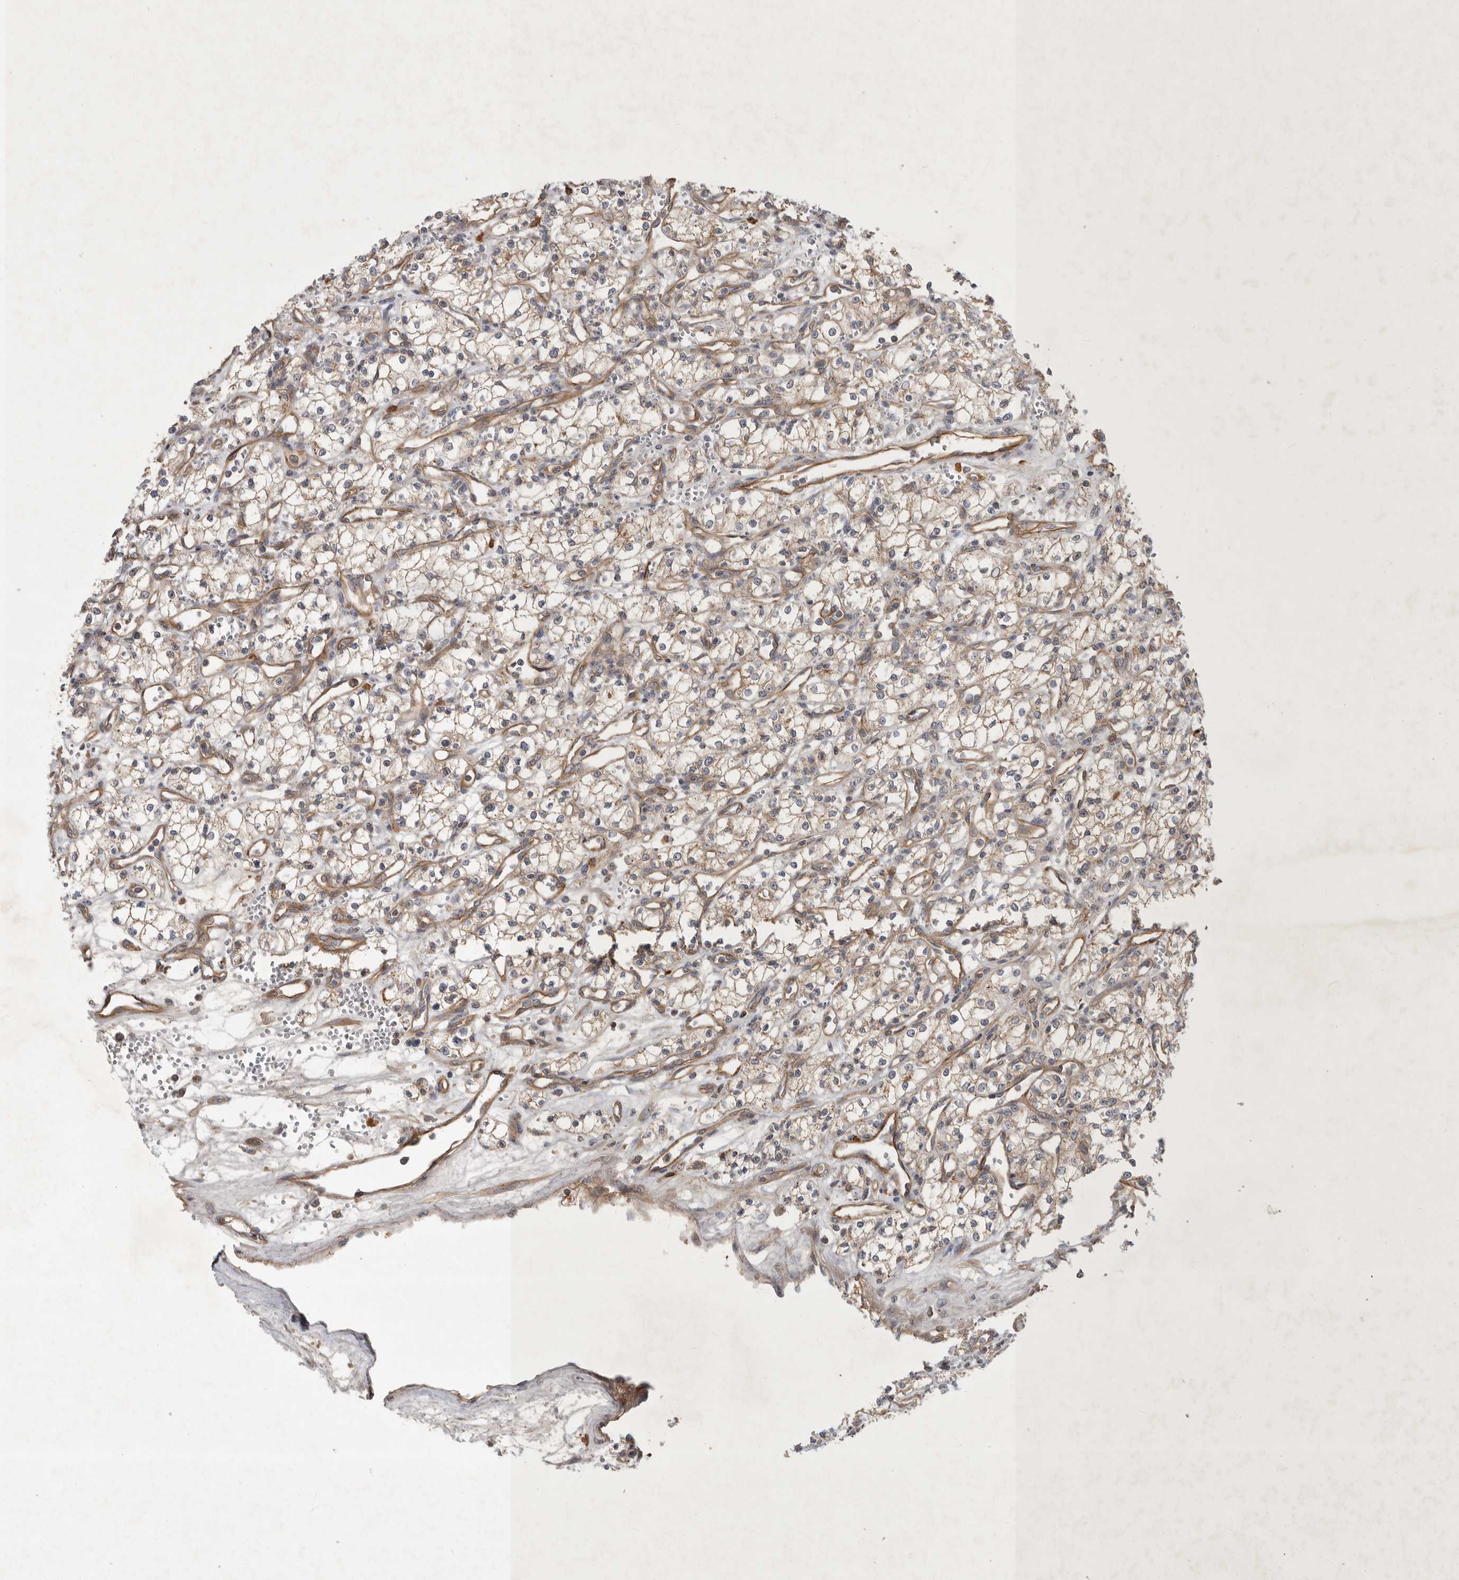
{"staining": {"intensity": "weak", "quantity": "<25%", "location": "cytoplasmic/membranous"}, "tissue": "renal cancer", "cell_type": "Tumor cells", "image_type": "cancer", "snomed": [{"axis": "morphology", "description": "Adenocarcinoma, NOS"}, {"axis": "topography", "description": "Kidney"}], "caption": "DAB immunohistochemical staining of renal adenocarcinoma demonstrates no significant staining in tumor cells.", "gene": "MLPH", "patient": {"sex": "male", "age": 59}}